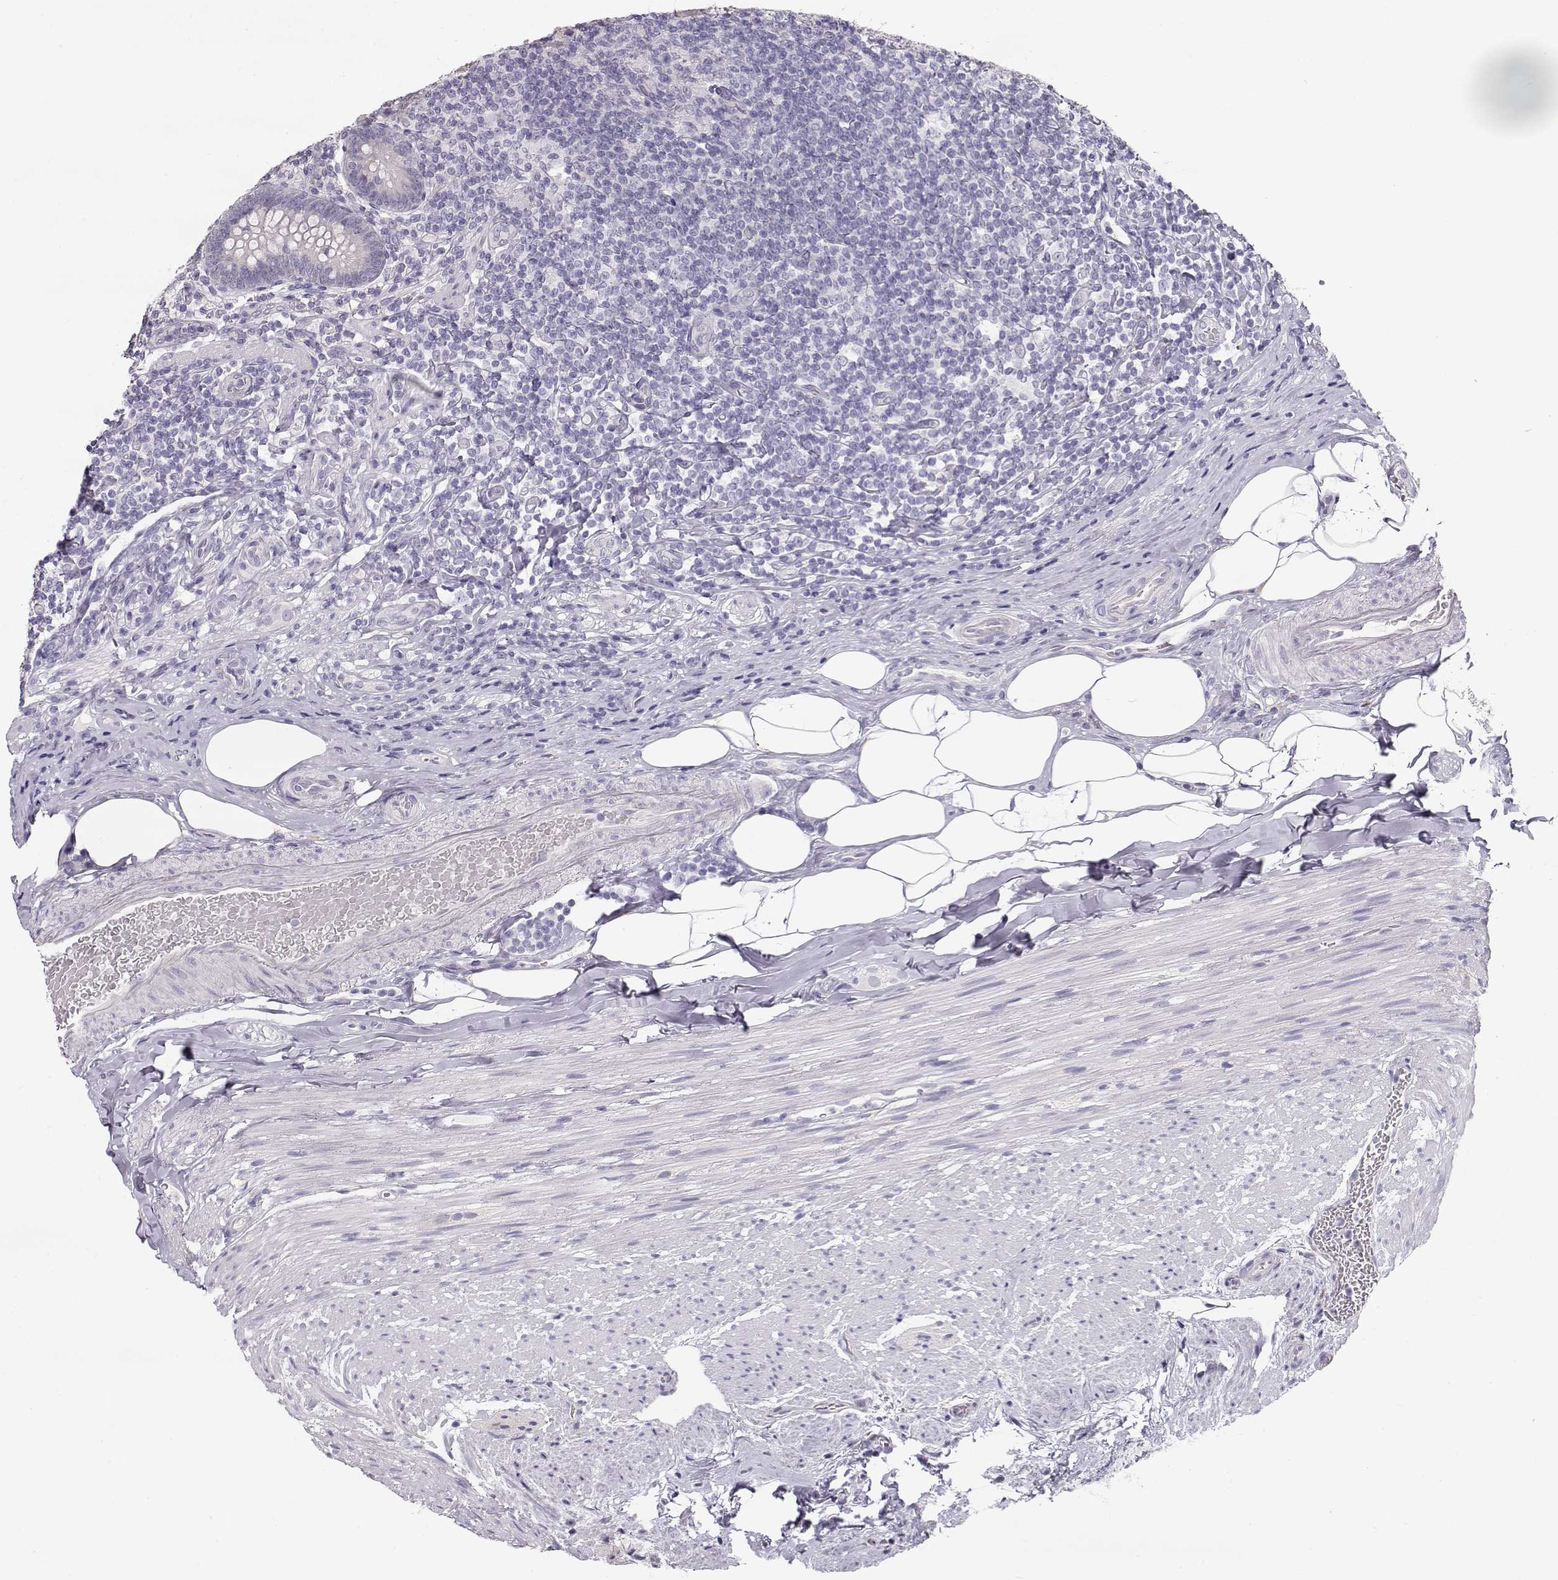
{"staining": {"intensity": "negative", "quantity": "none", "location": "none"}, "tissue": "appendix", "cell_type": "Glandular cells", "image_type": "normal", "snomed": [{"axis": "morphology", "description": "Normal tissue, NOS"}, {"axis": "topography", "description": "Appendix"}], "caption": "Protein analysis of unremarkable appendix reveals no significant expression in glandular cells. (IHC, brightfield microscopy, high magnification).", "gene": "GLIPR1L2", "patient": {"sex": "male", "age": 47}}